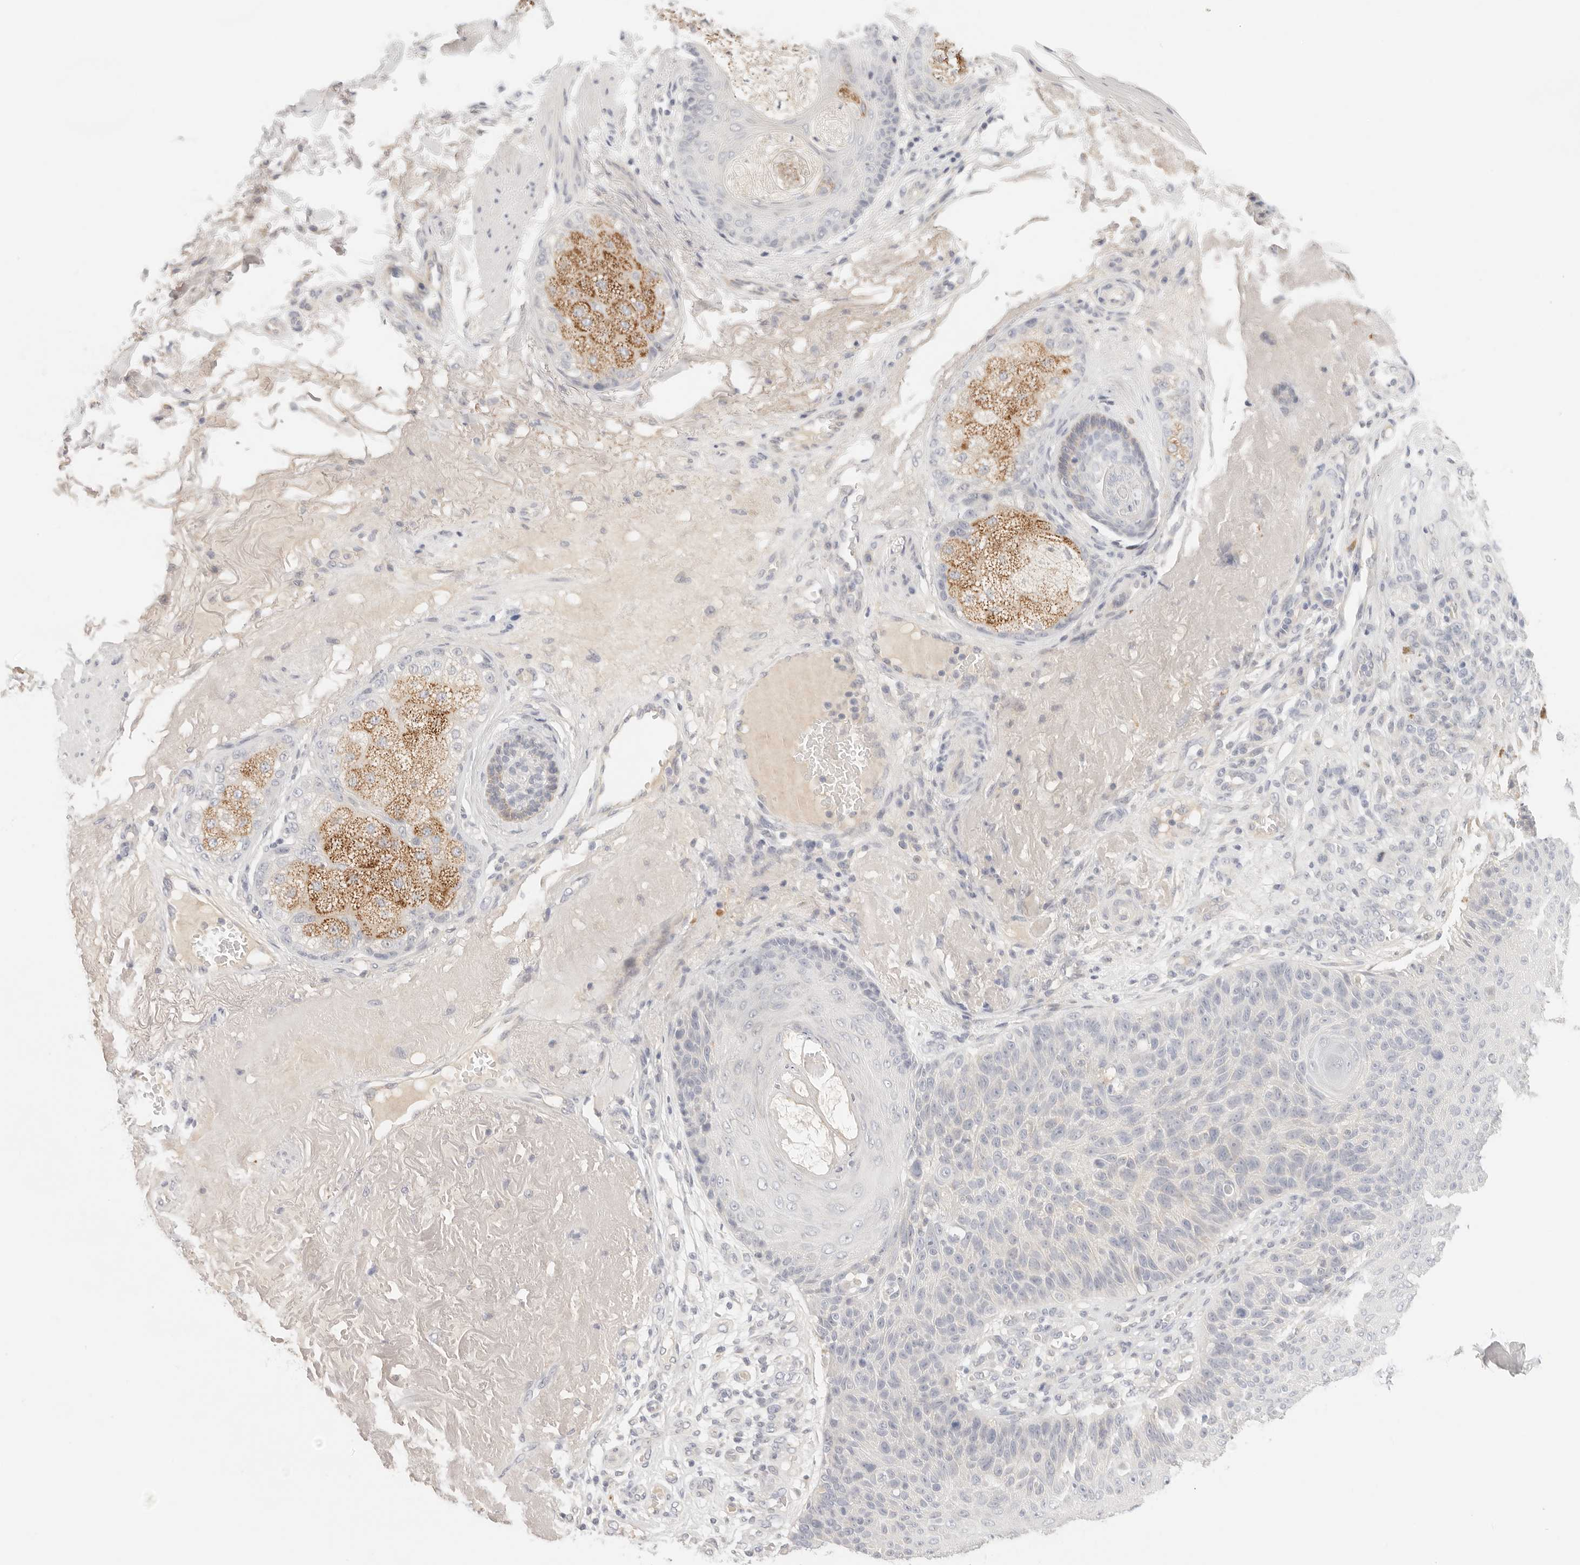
{"staining": {"intensity": "negative", "quantity": "none", "location": "none"}, "tissue": "skin cancer", "cell_type": "Tumor cells", "image_type": "cancer", "snomed": [{"axis": "morphology", "description": "Squamous cell carcinoma, NOS"}, {"axis": "topography", "description": "Skin"}], "caption": "Immunohistochemical staining of human squamous cell carcinoma (skin) displays no significant expression in tumor cells.", "gene": "SPHK1", "patient": {"sex": "female", "age": 88}}